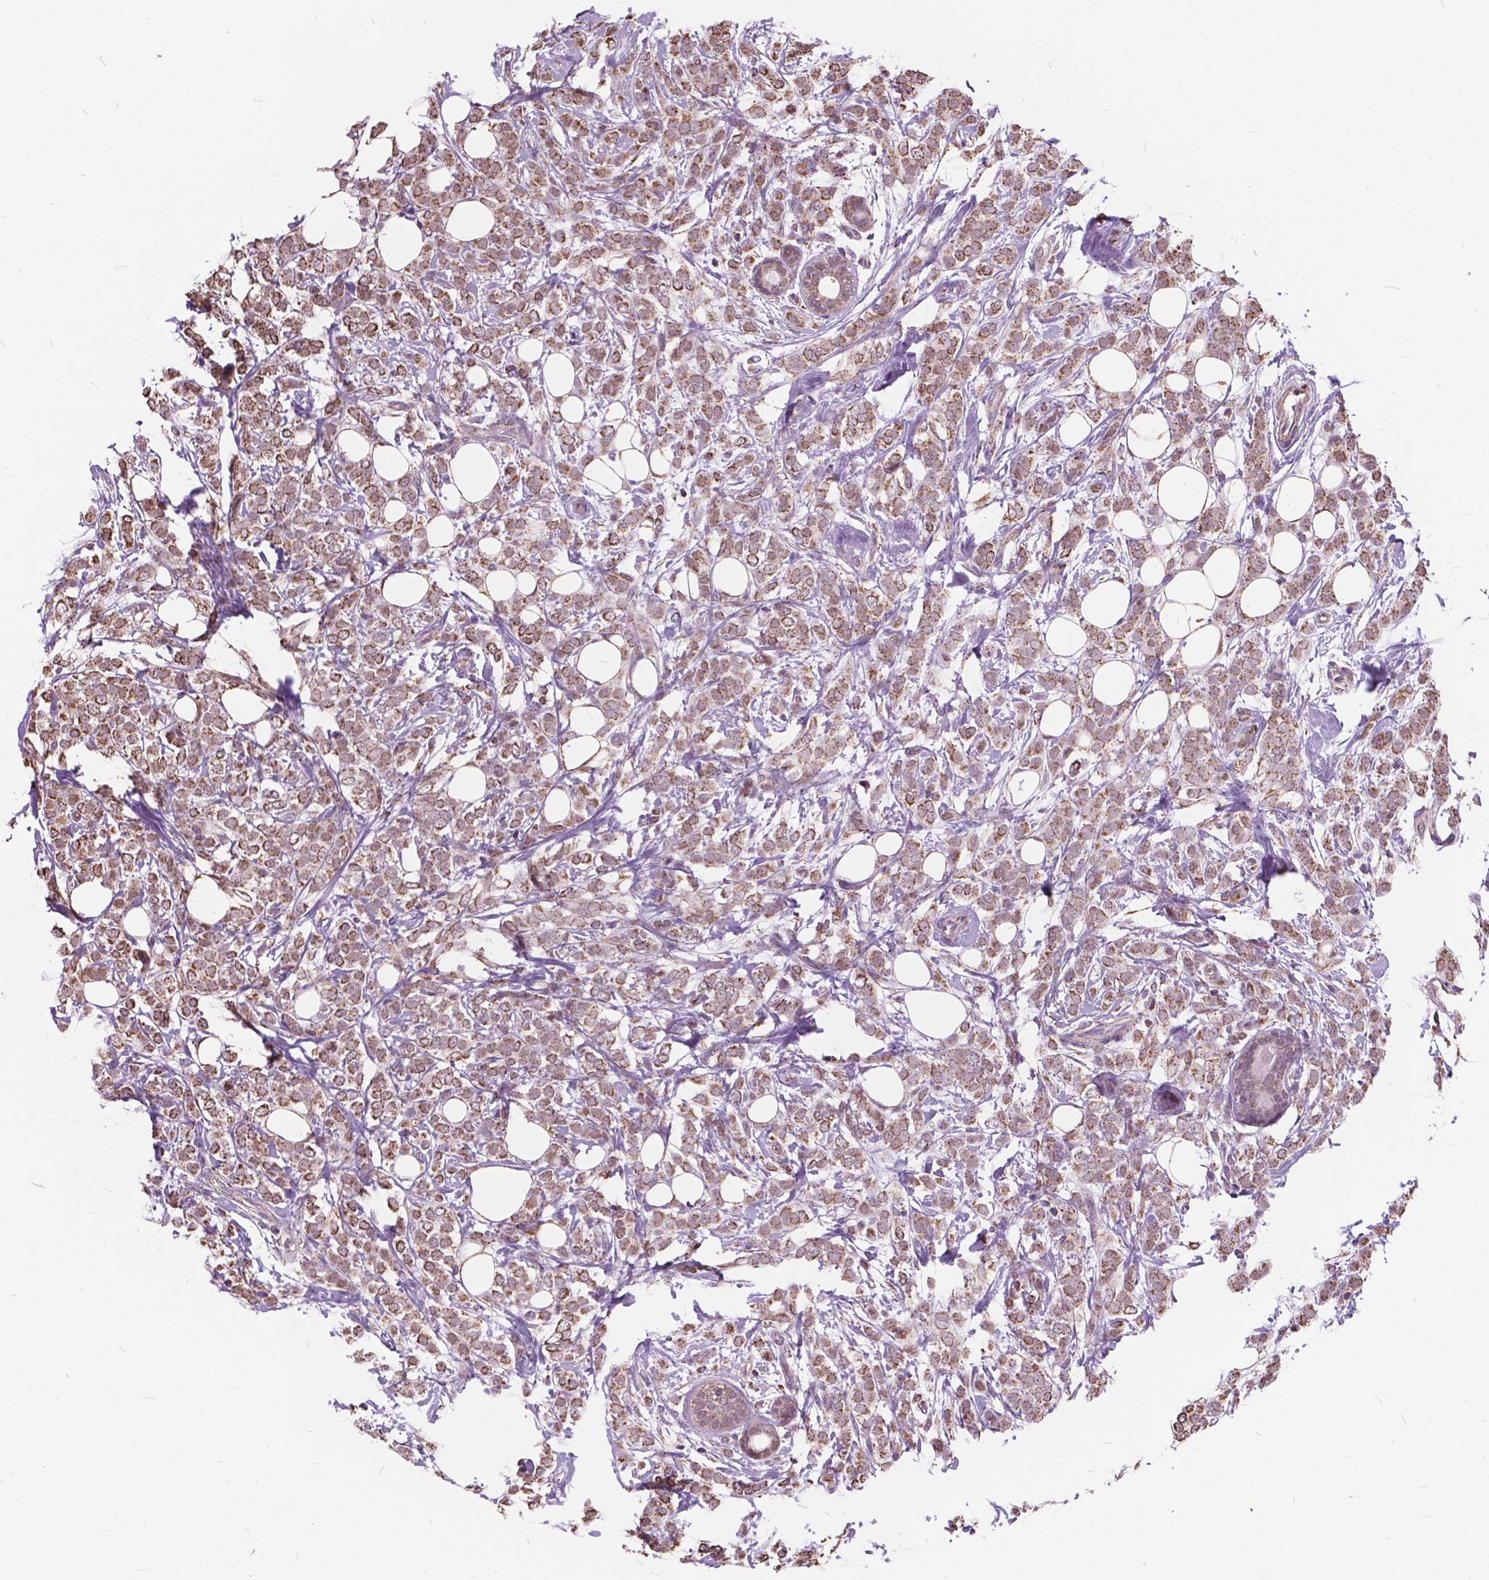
{"staining": {"intensity": "moderate", "quantity": ">75%", "location": "cytoplasmic/membranous"}, "tissue": "breast cancer", "cell_type": "Tumor cells", "image_type": "cancer", "snomed": [{"axis": "morphology", "description": "Lobular carcinoma"}, {"axis": "topography", "description": "Breast"}], "caption": "This is an image of IHC staining of breast cancer (lobular carcinoma), which shows moderate positivity in the cytoplasmic/membranous of tumor cells.", "gene": "SCOC", "patient": {"sex": "female", "age": 49}}